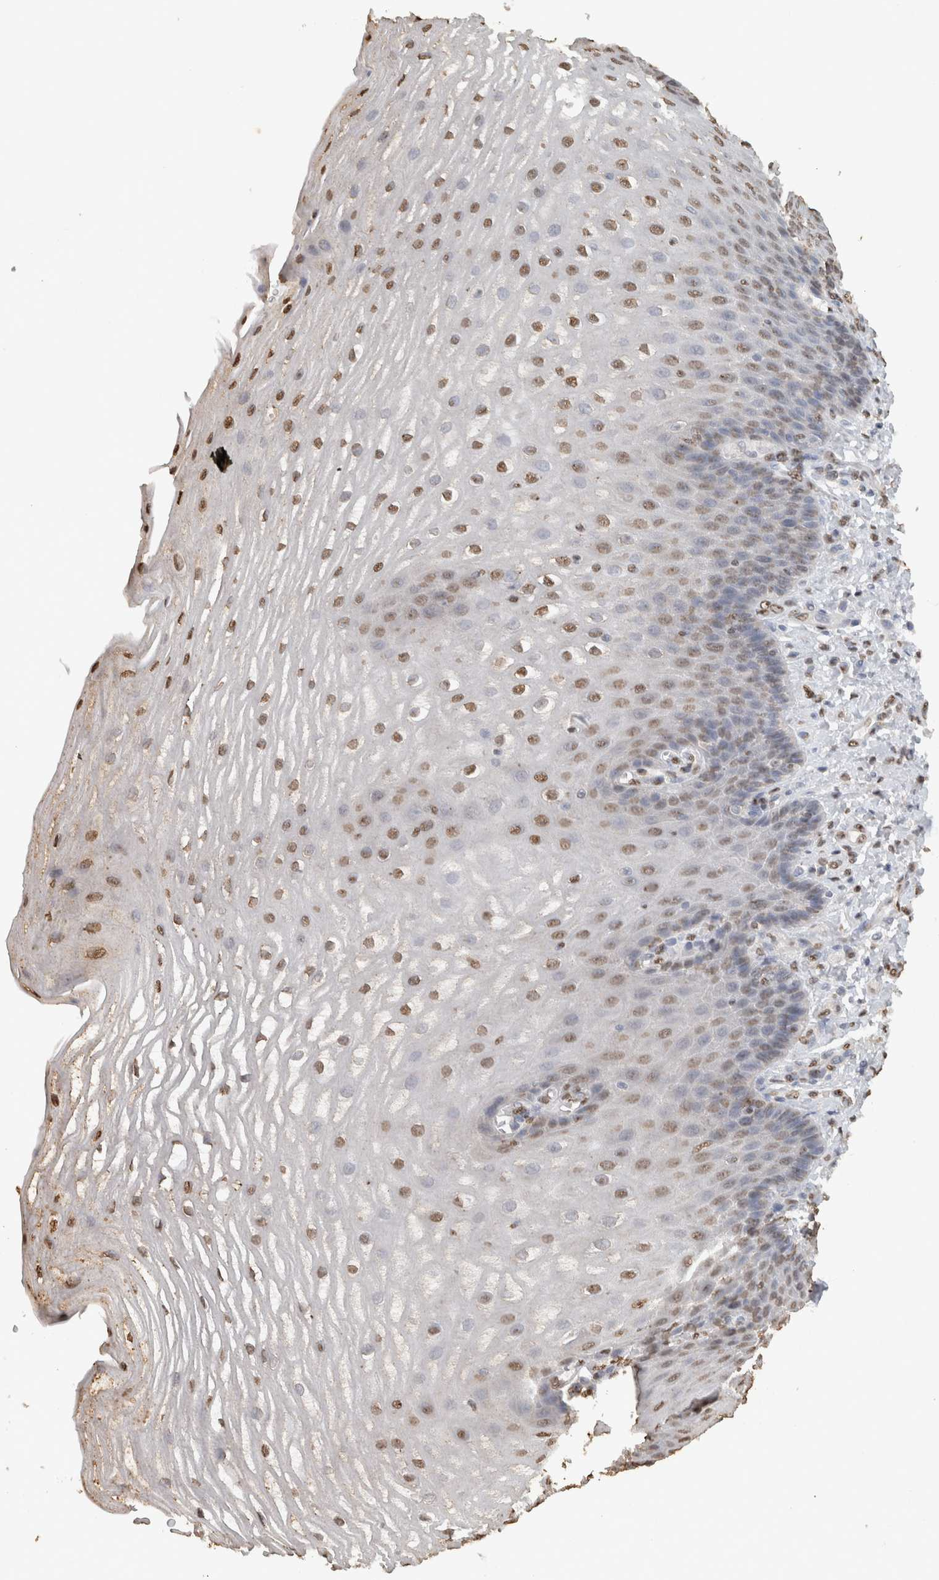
{"staining": {"intensity": "moderate", "quantity": ">75%", "location": "nuclear"}, "tissue": "esophagus", "cell_type": "Squamous epithelial cells", "image_type": "normal", "snomed": [{"axis": "morphology", "description": "Normal tissue, NOS"}, {"axis": "topography", "description": "Esophagus"}], "caption": "An IHC photomicrograph of normal tissue is shown. Protein staining in brown highlights moderate nuclear positivity in esophagus within squamous epithelial cells. Using DAB (brown) and hematoxylin (blue) stains, captured at high magnification using brightfield microscopy.", "gene": "HAND2", "patient": {"sex": "male", "age": 54}}